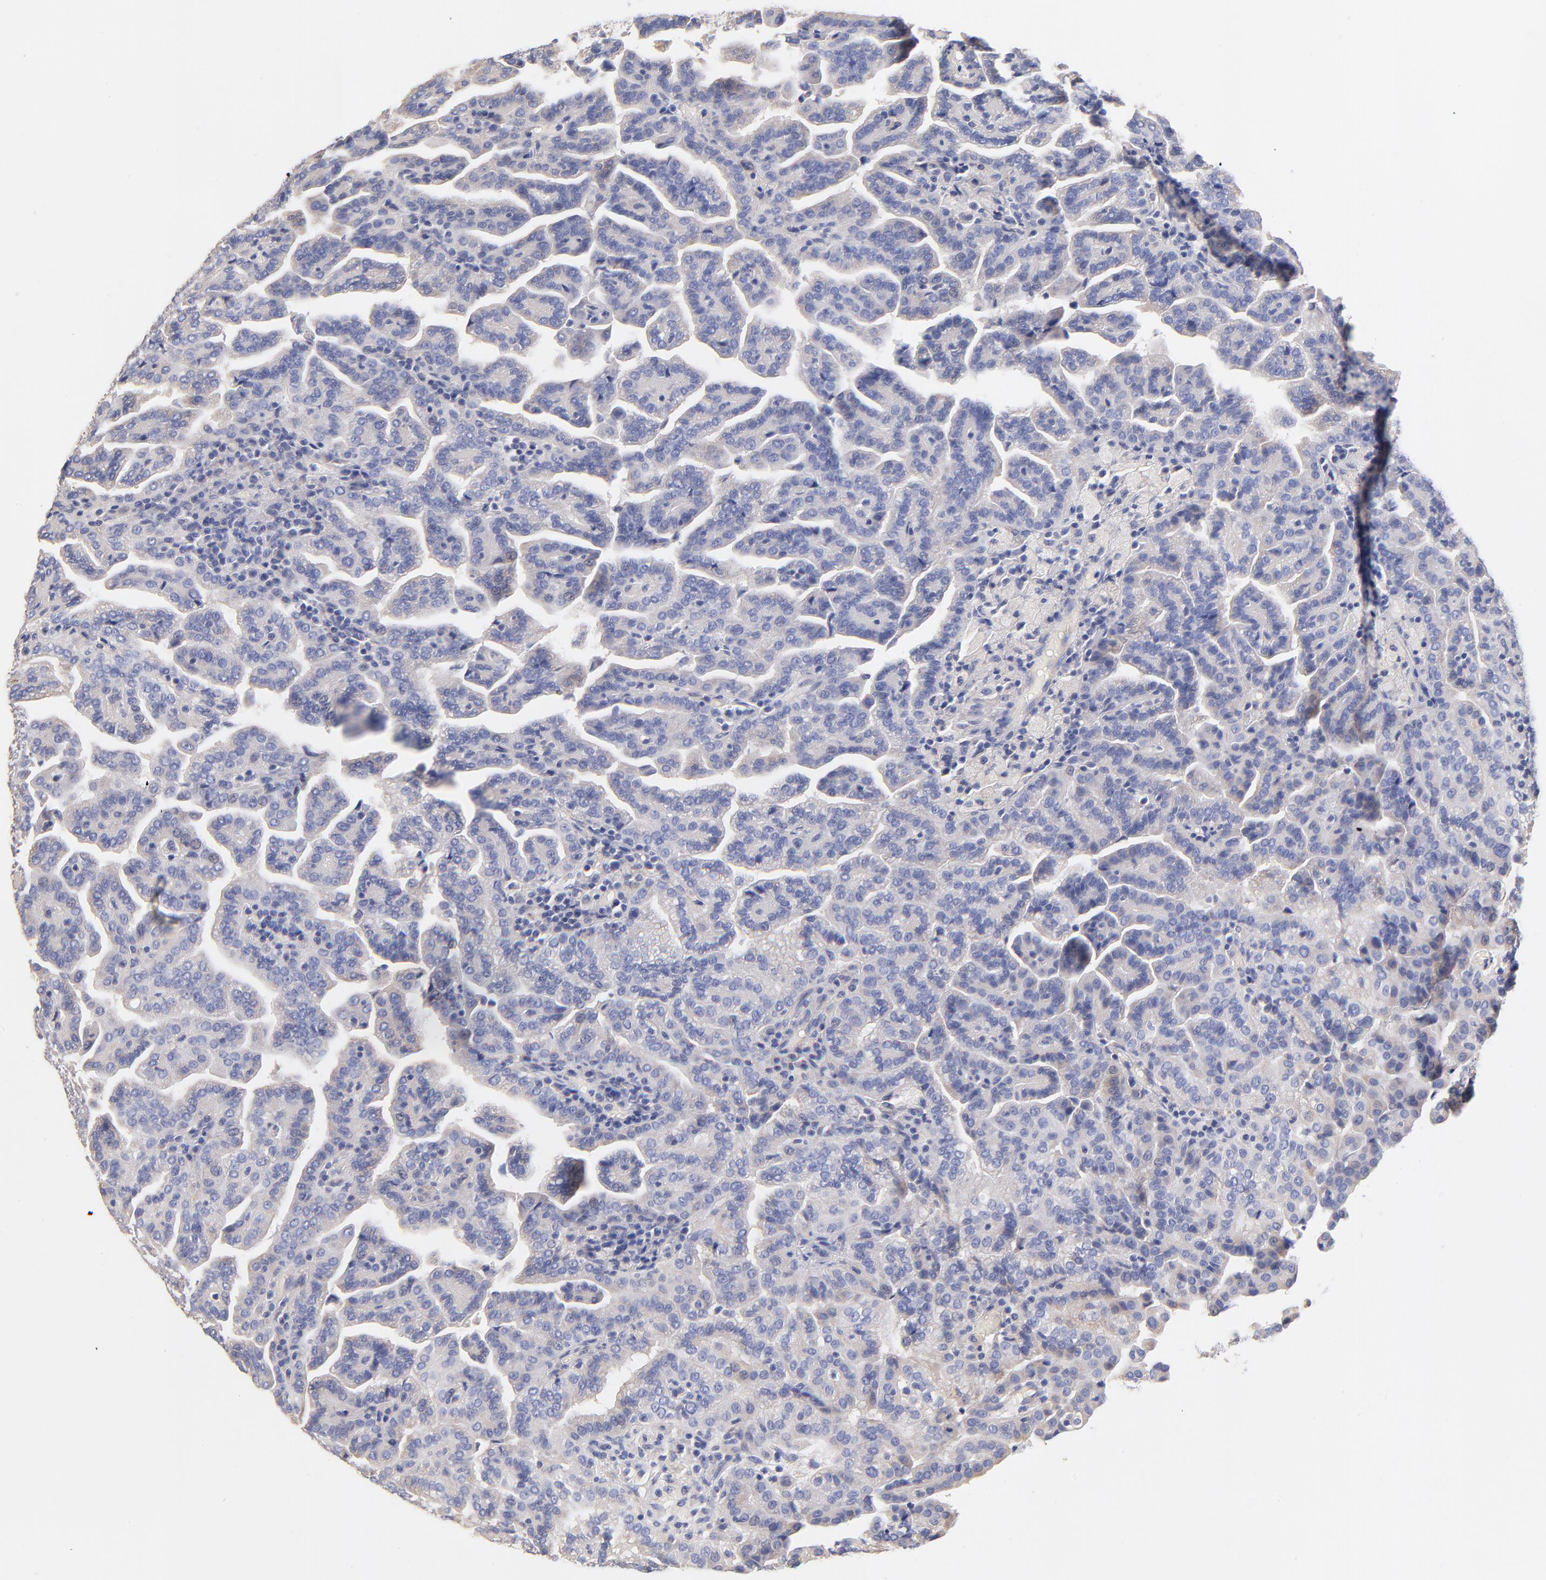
{"staining": {"intensity": "weak", "quantity": "25%-75%", "location": "cytoplasmic/membranous"}, "tissue": "renal cancer", "cell_type": "Tumor cells", "image_type": "cancer", "snomed": [{"axis": "morphology", "description": "Adenocarcinoma, NOS"}, {"axis": "topography", "description": "Kidney"}], "caption": "Protein expression analysis of renal adenocarcinoma reveals weak cytoplasmic/membranous positivity in about 25%-75% of tumor cells.", "gene": "HS3ST1", "patient": {"sex": "male", "age": 61}}